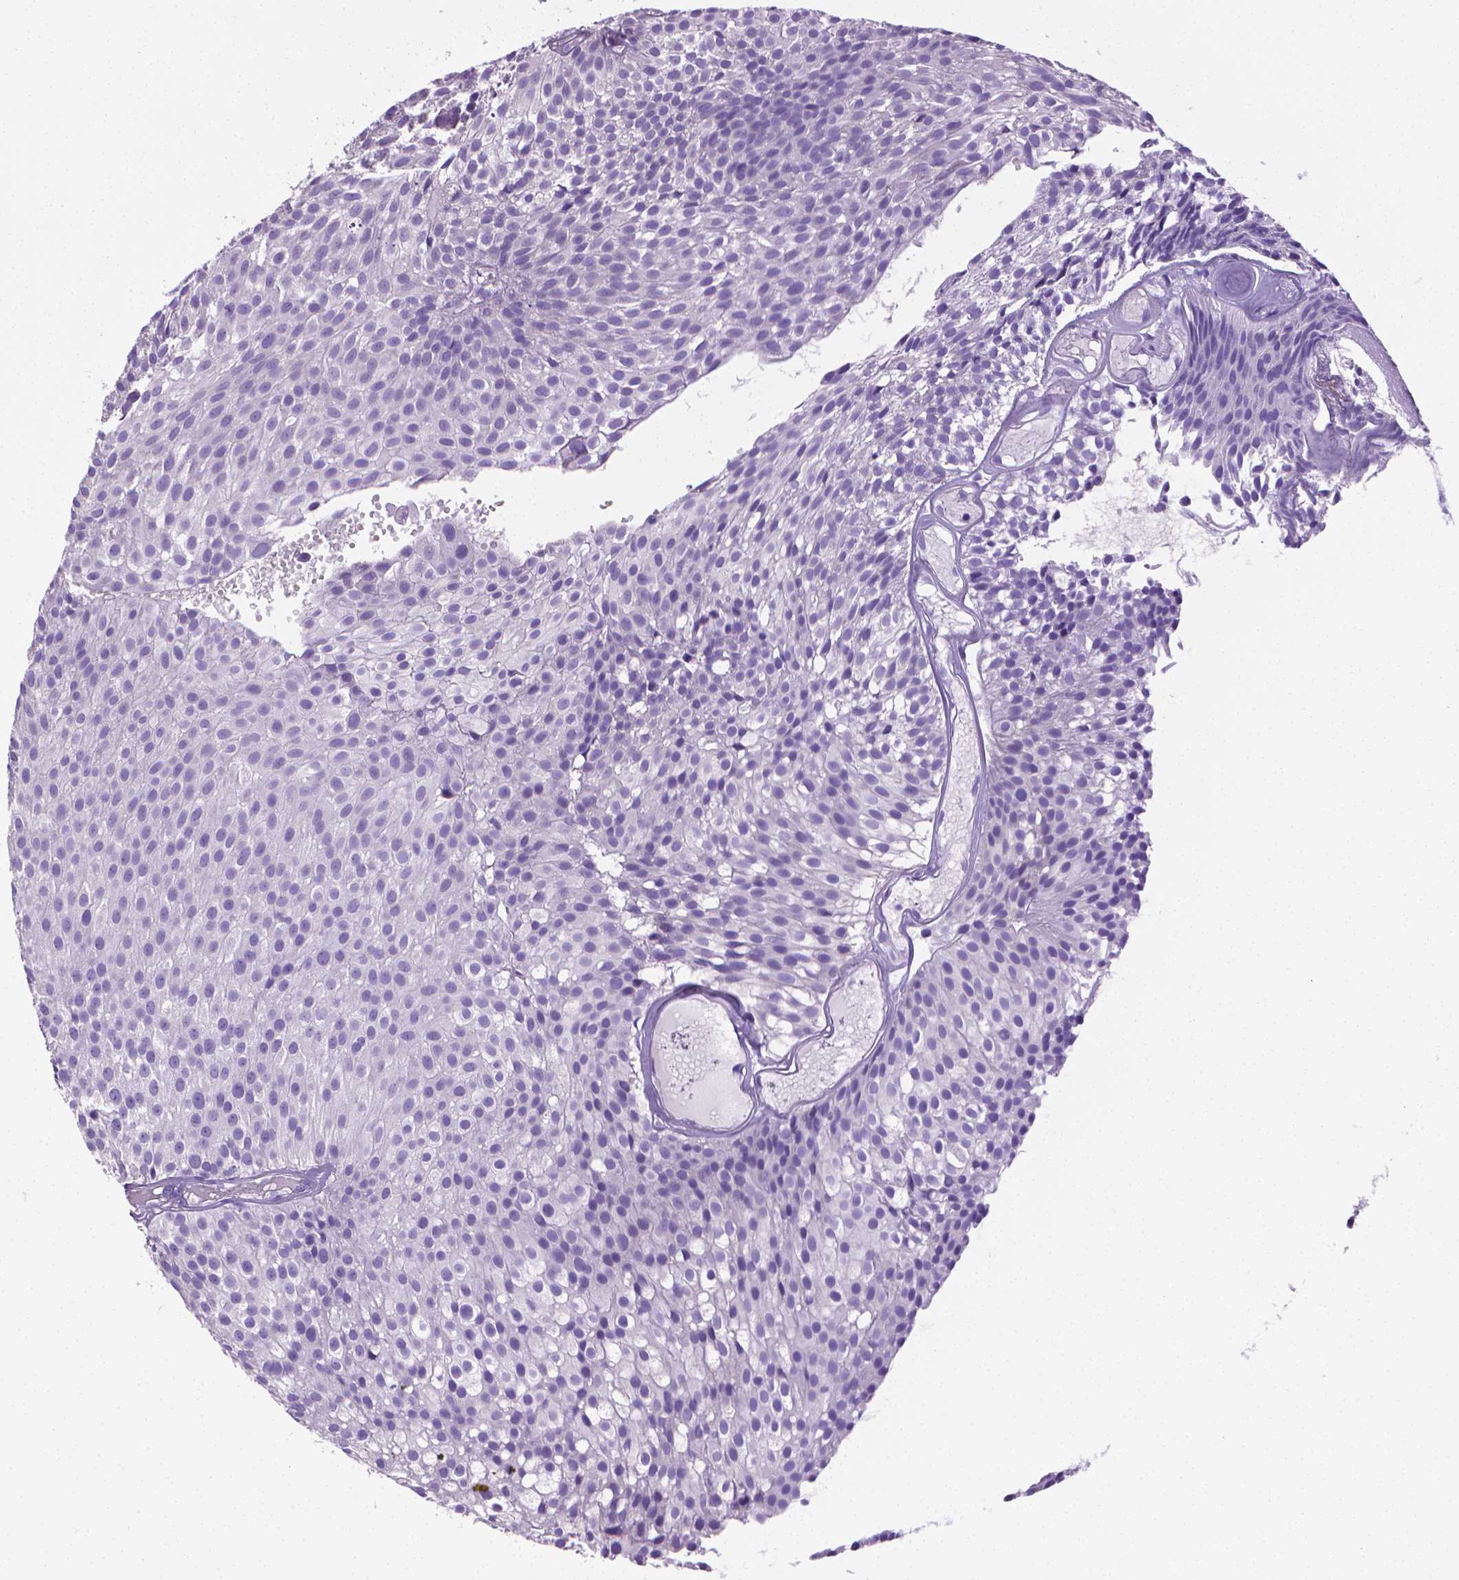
{"staining": {"intensity": "negative", "quantity": "none", "location": "none"}, "tissue": "urothelial cancer", "cell_type": "Tumor cells", "image_type": "cancer", "snomed": [{"axis": "morphology", "description": "Urothelial carcinoma, Low grade"}, {"axis": "topography", "description": "Urinary bladder"}], "caption": "Tumor cells are negative for protein expression in human urothelial carcinoma (low-grade).", "gene": "PNMA2", "patient": {"sex": "male", "age": 63}}